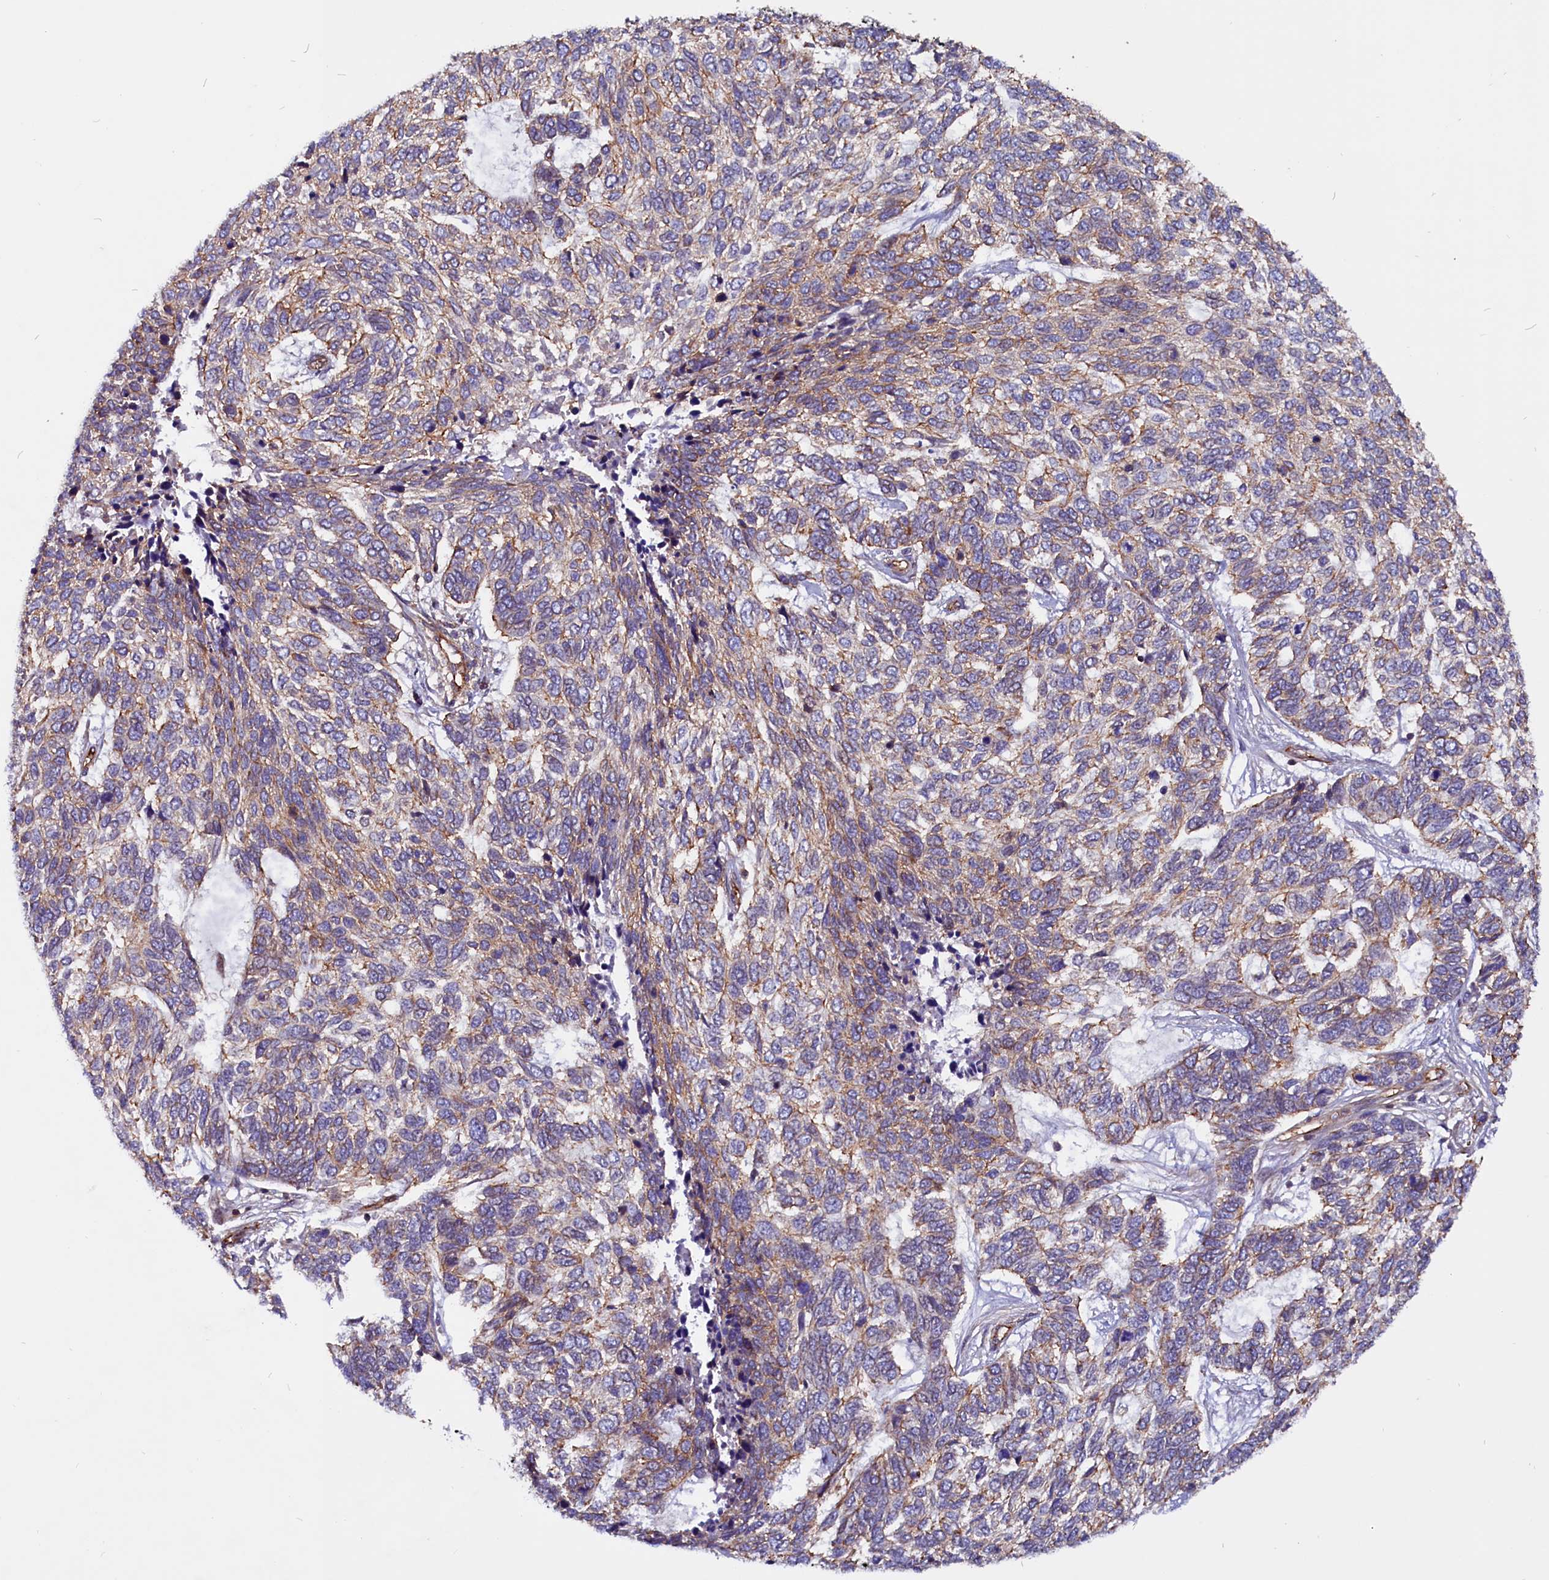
{"staining": {"intensity": "moderate", "quantity": "25%-75%", "location": "cytoplasmic/membranous"}, "tissue": "skin cancer", "cell_type": "Tumor cells", "image_type": "cancer", "snomed": [{"axis": "morphology", "description": "Basal cell carcinoma"}, {"axis": "topography", "description": "Skin"}], "caption": "The histopathology image displays a brown stain indicating the presence of a protein in the cytoplasmic/membranous of tumor cells in basal cell carcinoma (skin).", "gene": "ZNF749", "patient": {"sex": "female", "age": 65}}